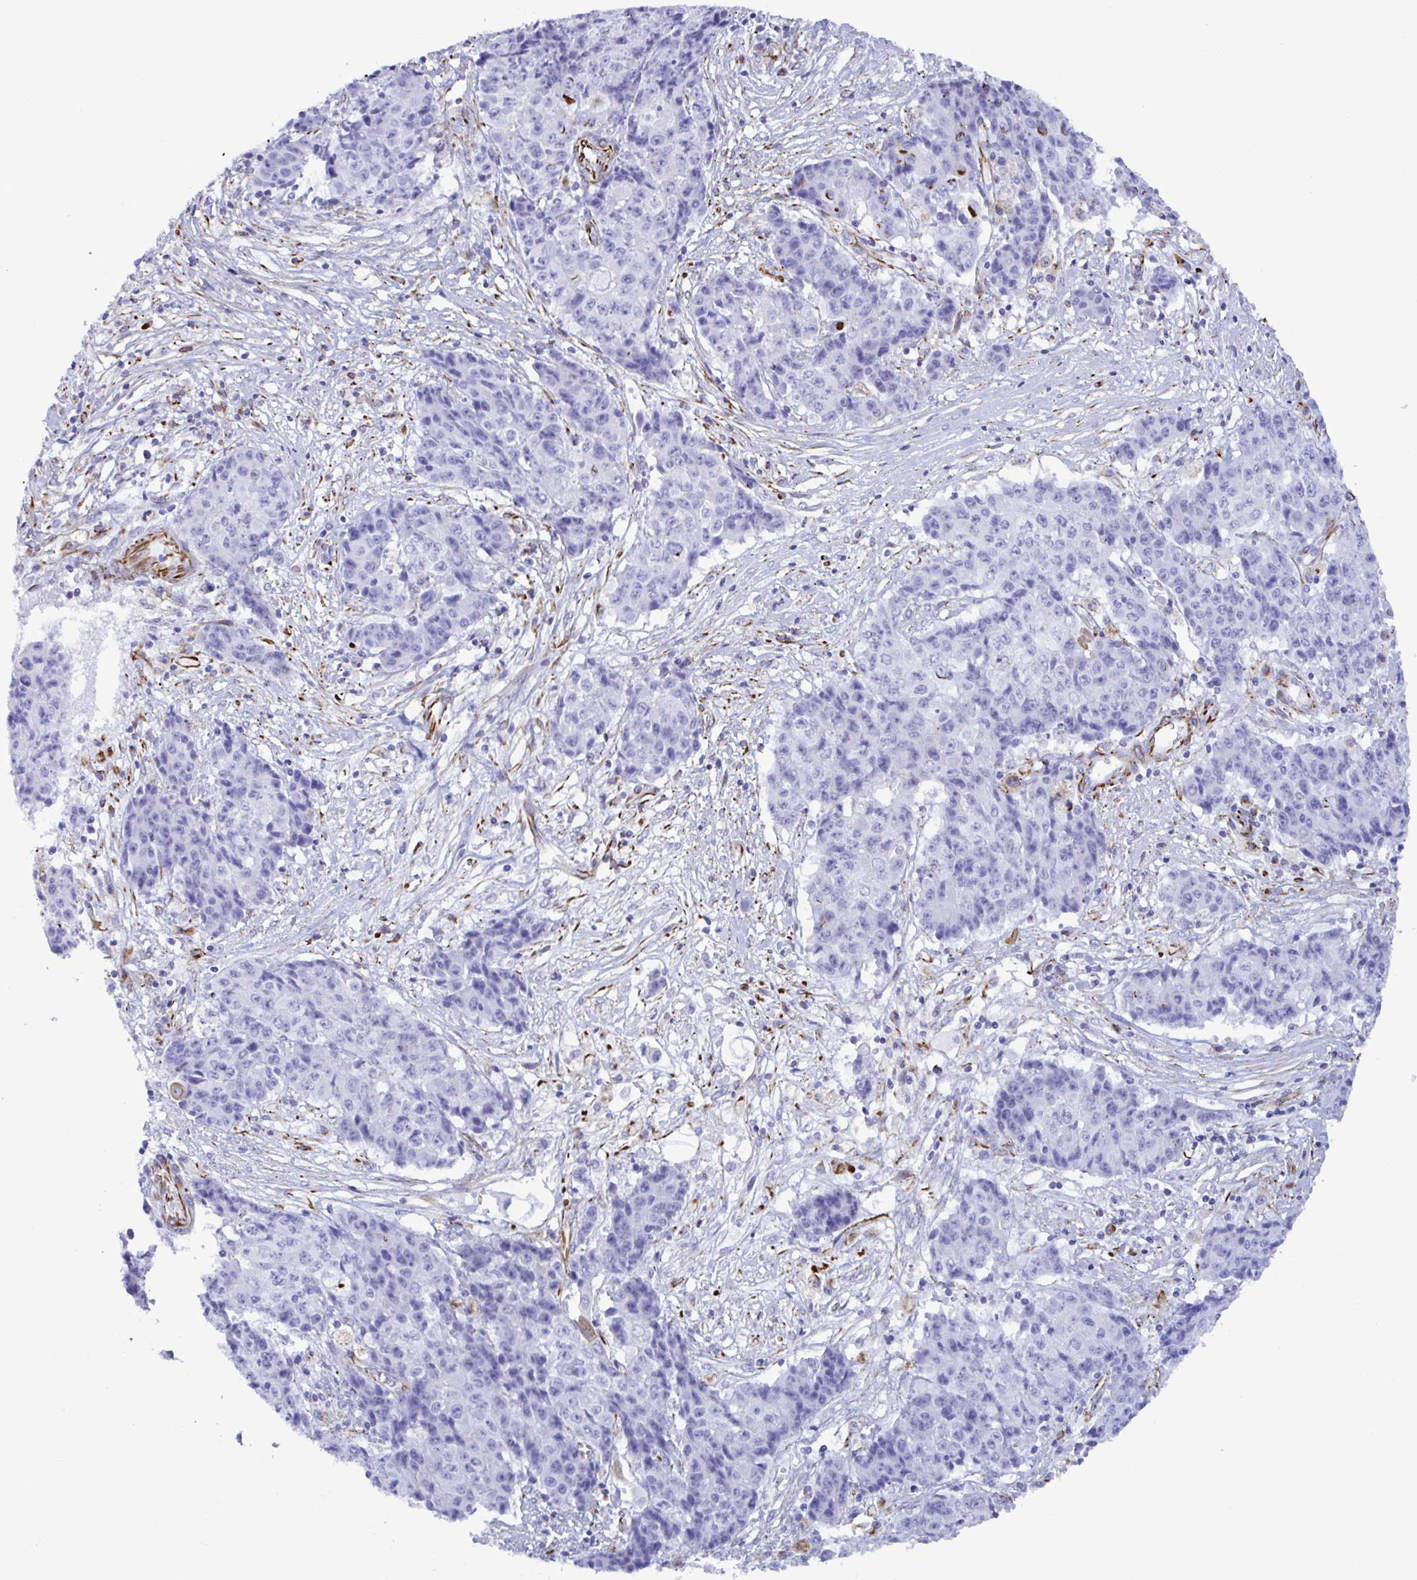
{"staining": {"intensity": "negative", "quantity": "none", "location": "none"}, "tissue": "ovarian cancer", "cell_type": "Tumor cells", "image_type": "cancer", "snomed": [{"axis": "morphology", "description": "Carcinoma, endometroid"}, {"axis": "topography", "description": "Ovary"}], "caption": "Immunohistochemistry histopathology image of human ovarian endometroid carcinoma stained for a protein (brown), which shows no positivity in tumor cells.", "gene": "SMAD5", "patient": {"sex": "female", "age": 42}}